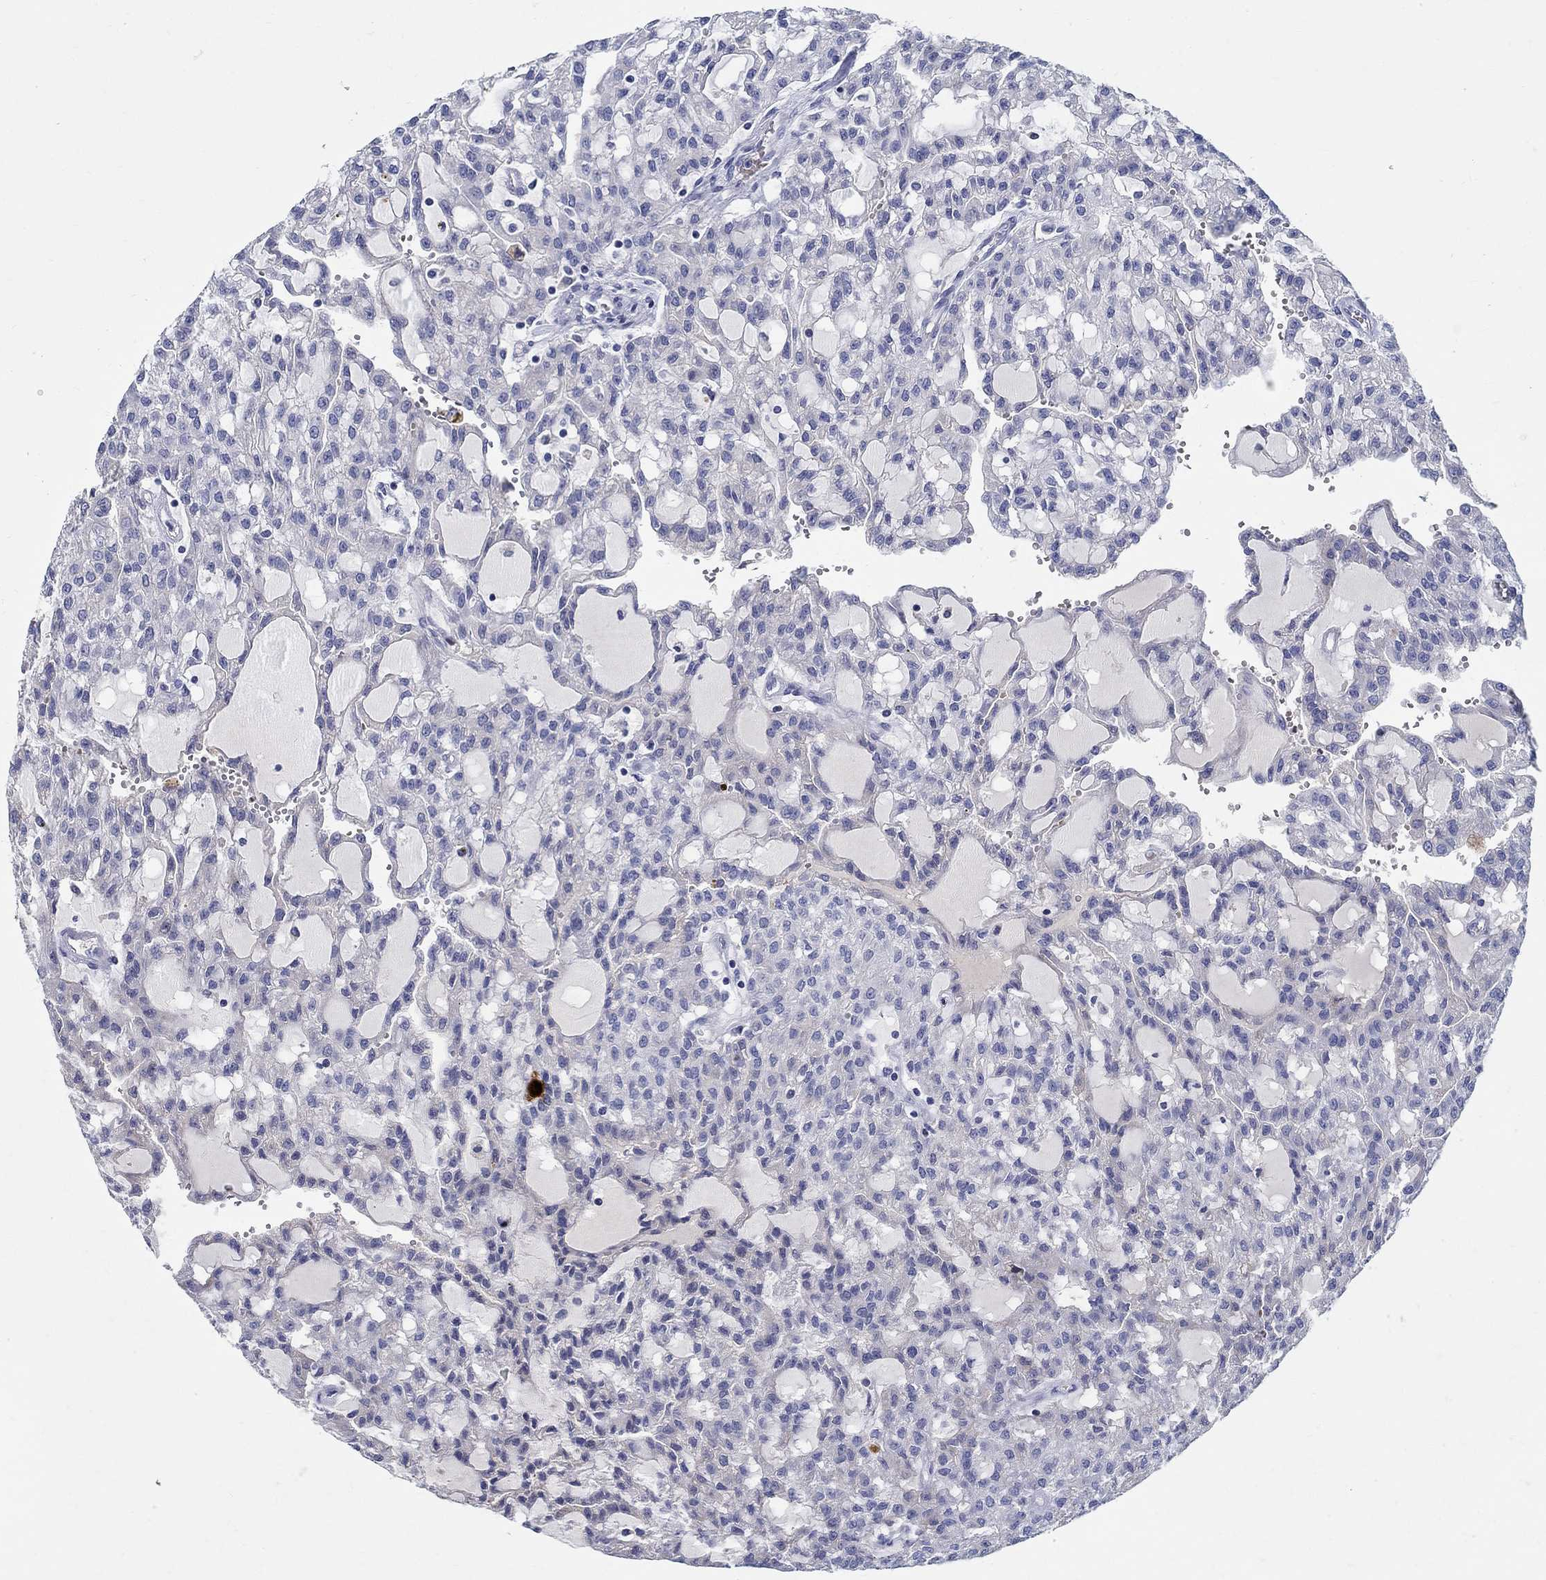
{"staining": {"intensity": "negative", "quantity": "none", "location": "none"}, "tissue": "renal cancer", "cell_type": "Tumor cells", "image_type": "cancer", "snomed": [{"axis": "morphology", "description": "Adenocarcinoma, NOS"}, {"axis": "topography", "description": "Kidney"}], "caption": "IHC photomicrograph of human adenocarcinoma (renal) stained for a protein (brown), which displays no expression in tumor cells.", "gene": "CRYGD", "patient": {"sex": "male", "age": 63}}